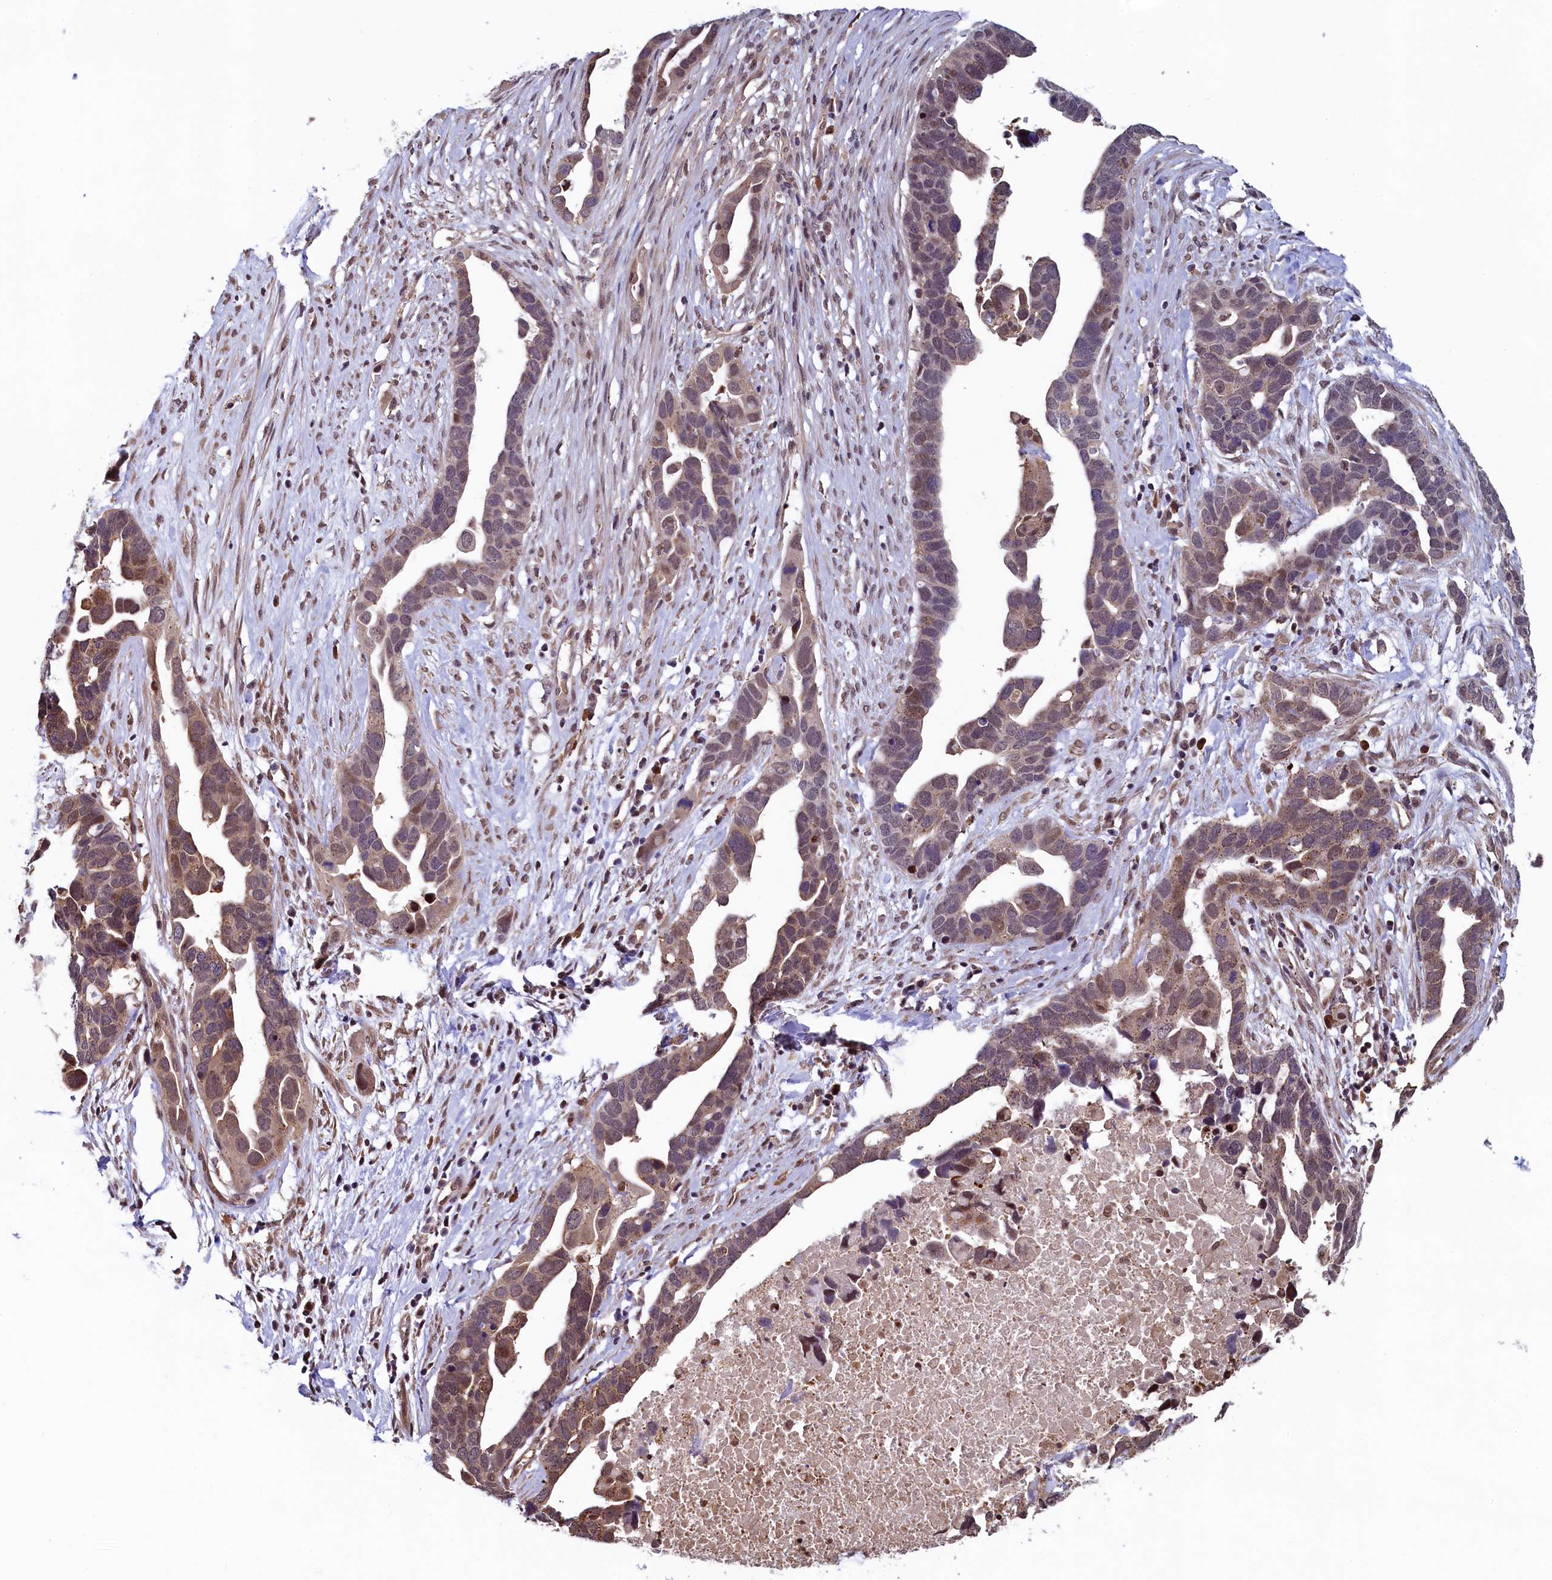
{"staining": {"intensity": "moderate", "quantity": "25%-75%", "location": "nuclear"}, "tissue": "ovarian cancer", "cell_type": "Tumor cells", "image_type": "cancer", "snomed": [{"axis": "morphology", "description": "Cystadenocarcinoma, serous, NOS"}, {"axis": "topography", "description": "Ovary"}], "caption": "This is an image of immunohistochemistry staining of serous cystadenocarcinoma (ovarian), which shows moderate staining in the nuclear of tumor cells.", "gene": "LEO1", "patient": {"sex": "female", "age": 54}}